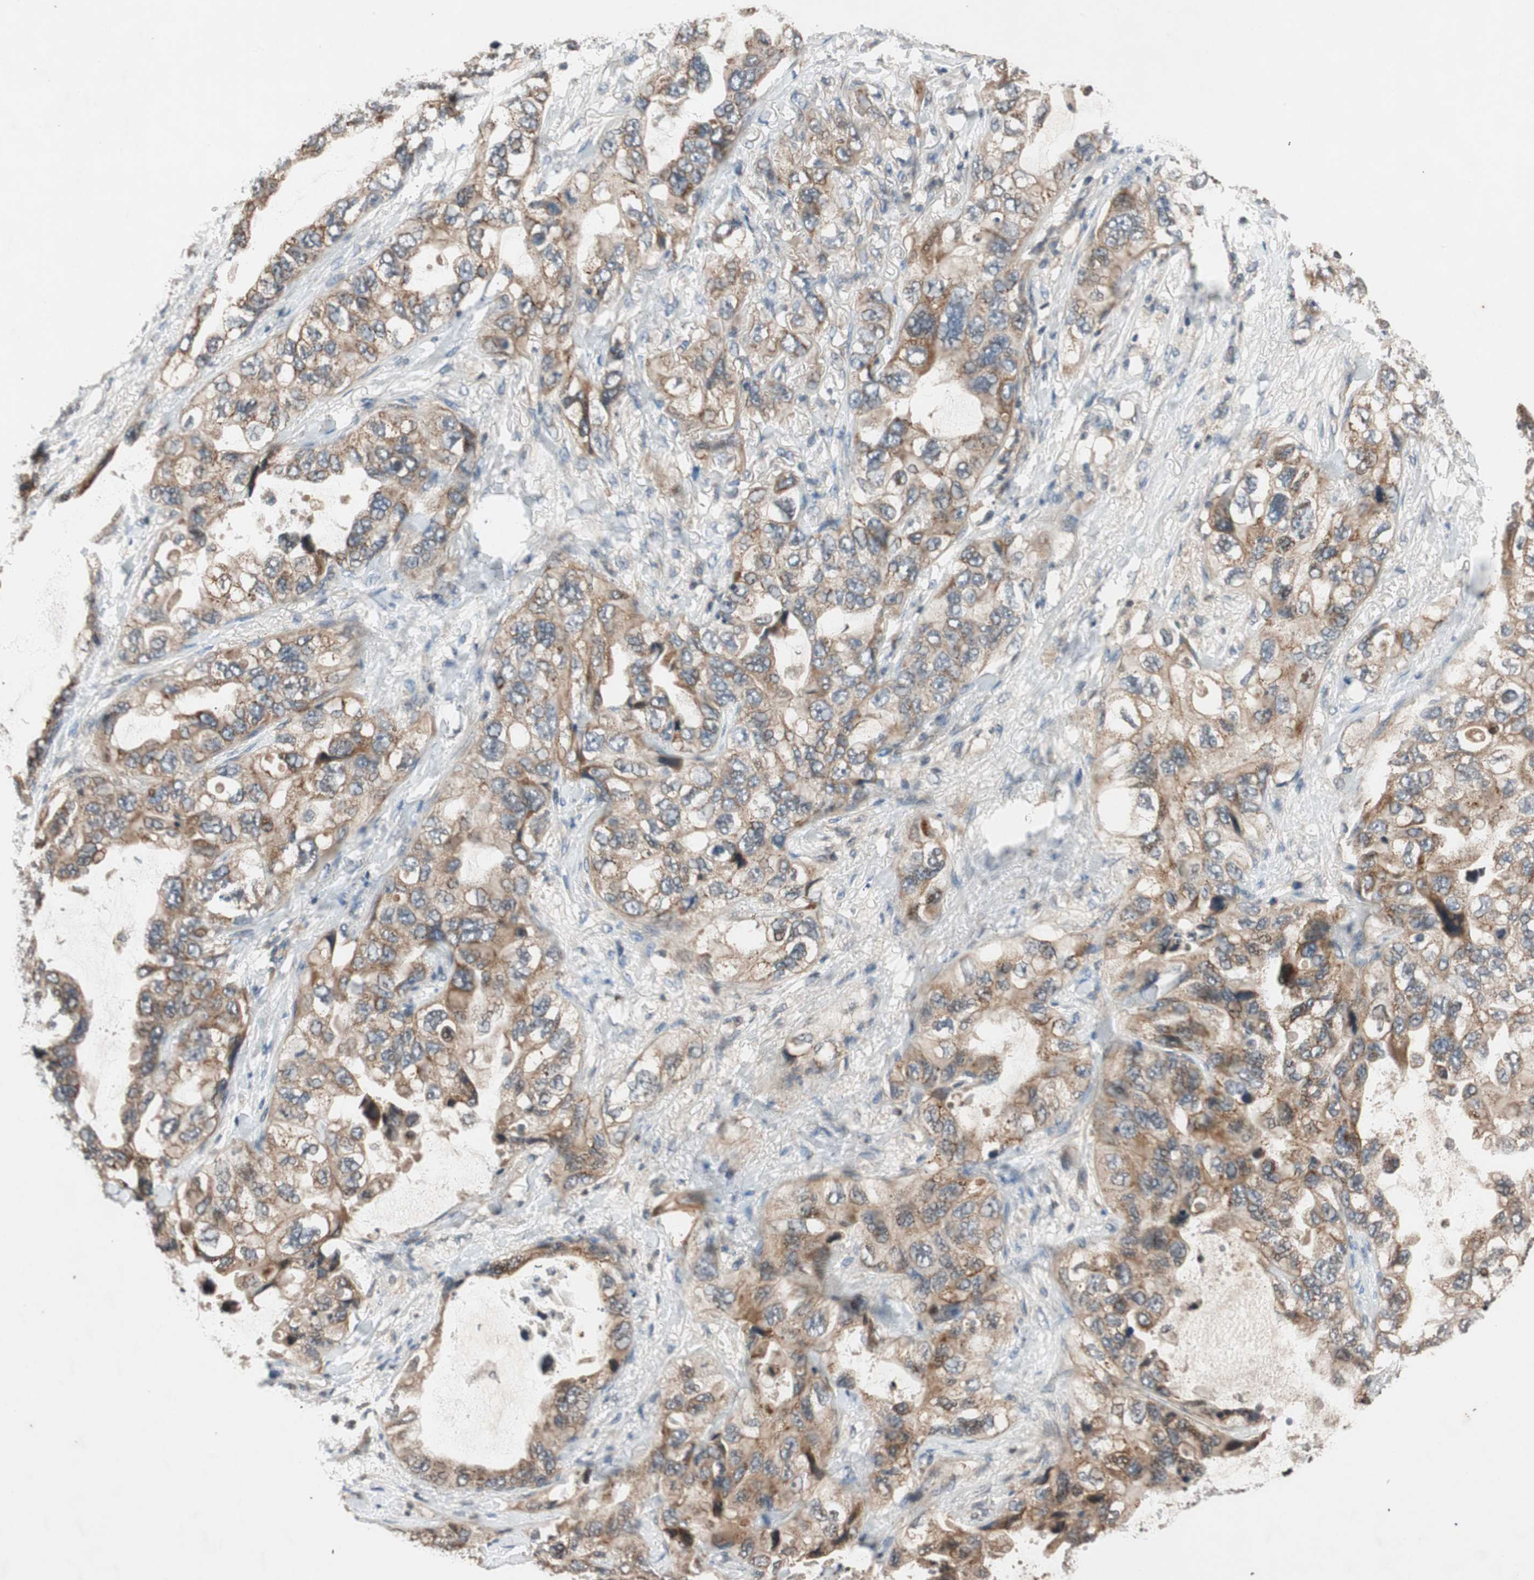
{"staining": {"intensity": "moderate", "quantity": ">75%", "location": "cytoplasmic/membranous"}, "tissue": "lung cancer", "cell_type": "Tumor cells", "image_type": "cancer", "snomed": [{"axis": "morphology", "description": "Squamous cell carcinoma, NOS"}, {"axis": "topography", "description": "Lung"}], "caption": "IHC micrograph of neoplastic tissue: human squamous cell carcinoma (lung) stained using immunohistochemistry (IHC) displays medium levels of moderate protein expression localized specifically in the cytoplasmic/membranous of tumor cells, appearing as a cytoplasmic/membranous brown color.", "gene": "GCLM", "patient": {"sex": "female", "age": 73}}